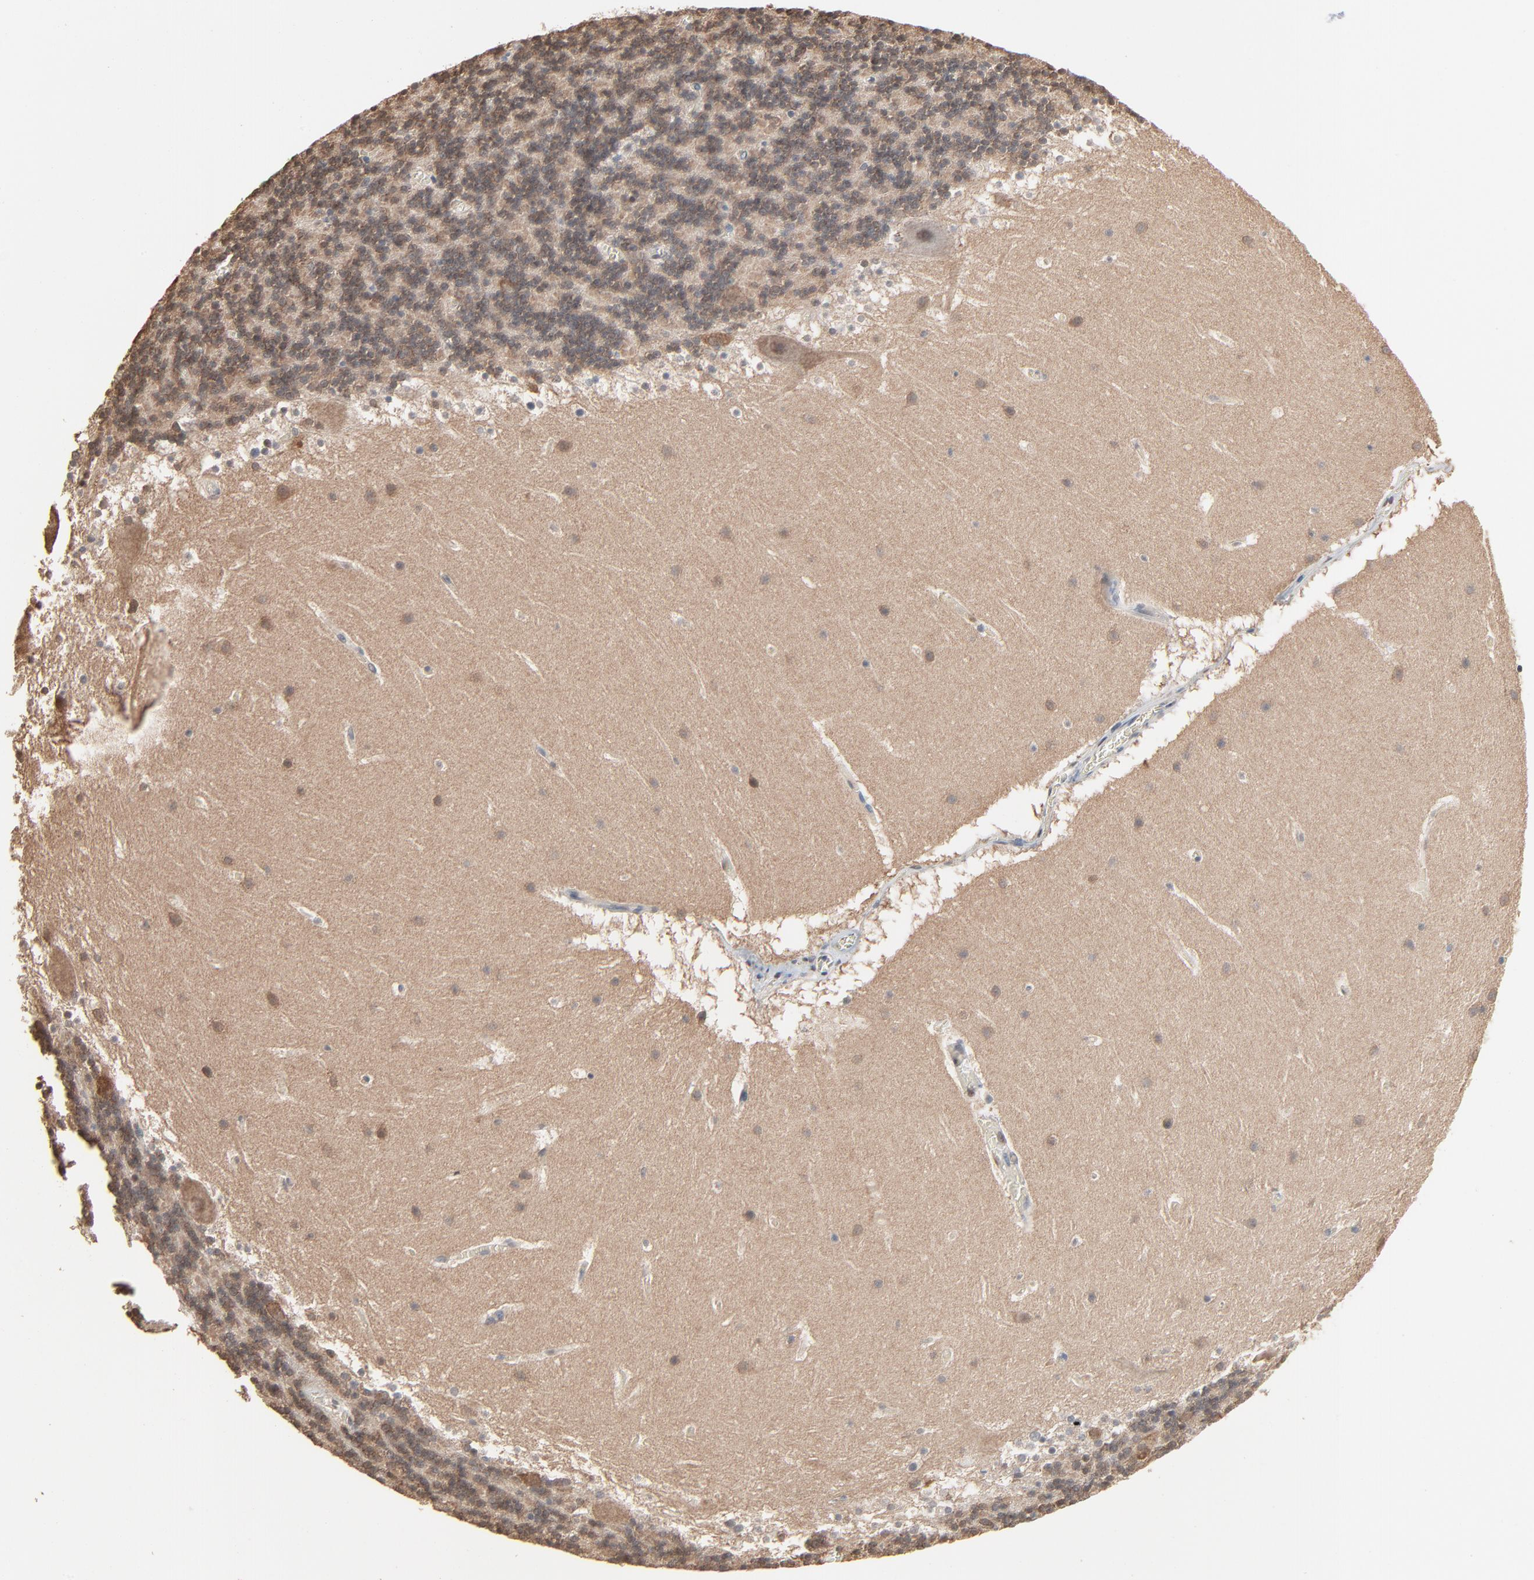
{"staining": {"intensity": "weak", "quantity": ">75%", "location": "cytoplasmic/membranous"}, "tissue": "cerebellum", "cell_type": "Cells in granular layer", "image_type": "normal", "snomed": [{"axis": "morphology", "description": "Normal tissue, NOS"}, {"axis": "topography", "description": "Cerebellum"}], "caption": "DAB (3,3'-diaminobenzidine) immunohistochemical staining of benign cerebellum displays weak cytoplasmic/membranous protein positivity in about >75% of cells in granular layer.", "gene": "CCT5", "patient": {"sex": "male", "age": 45}}